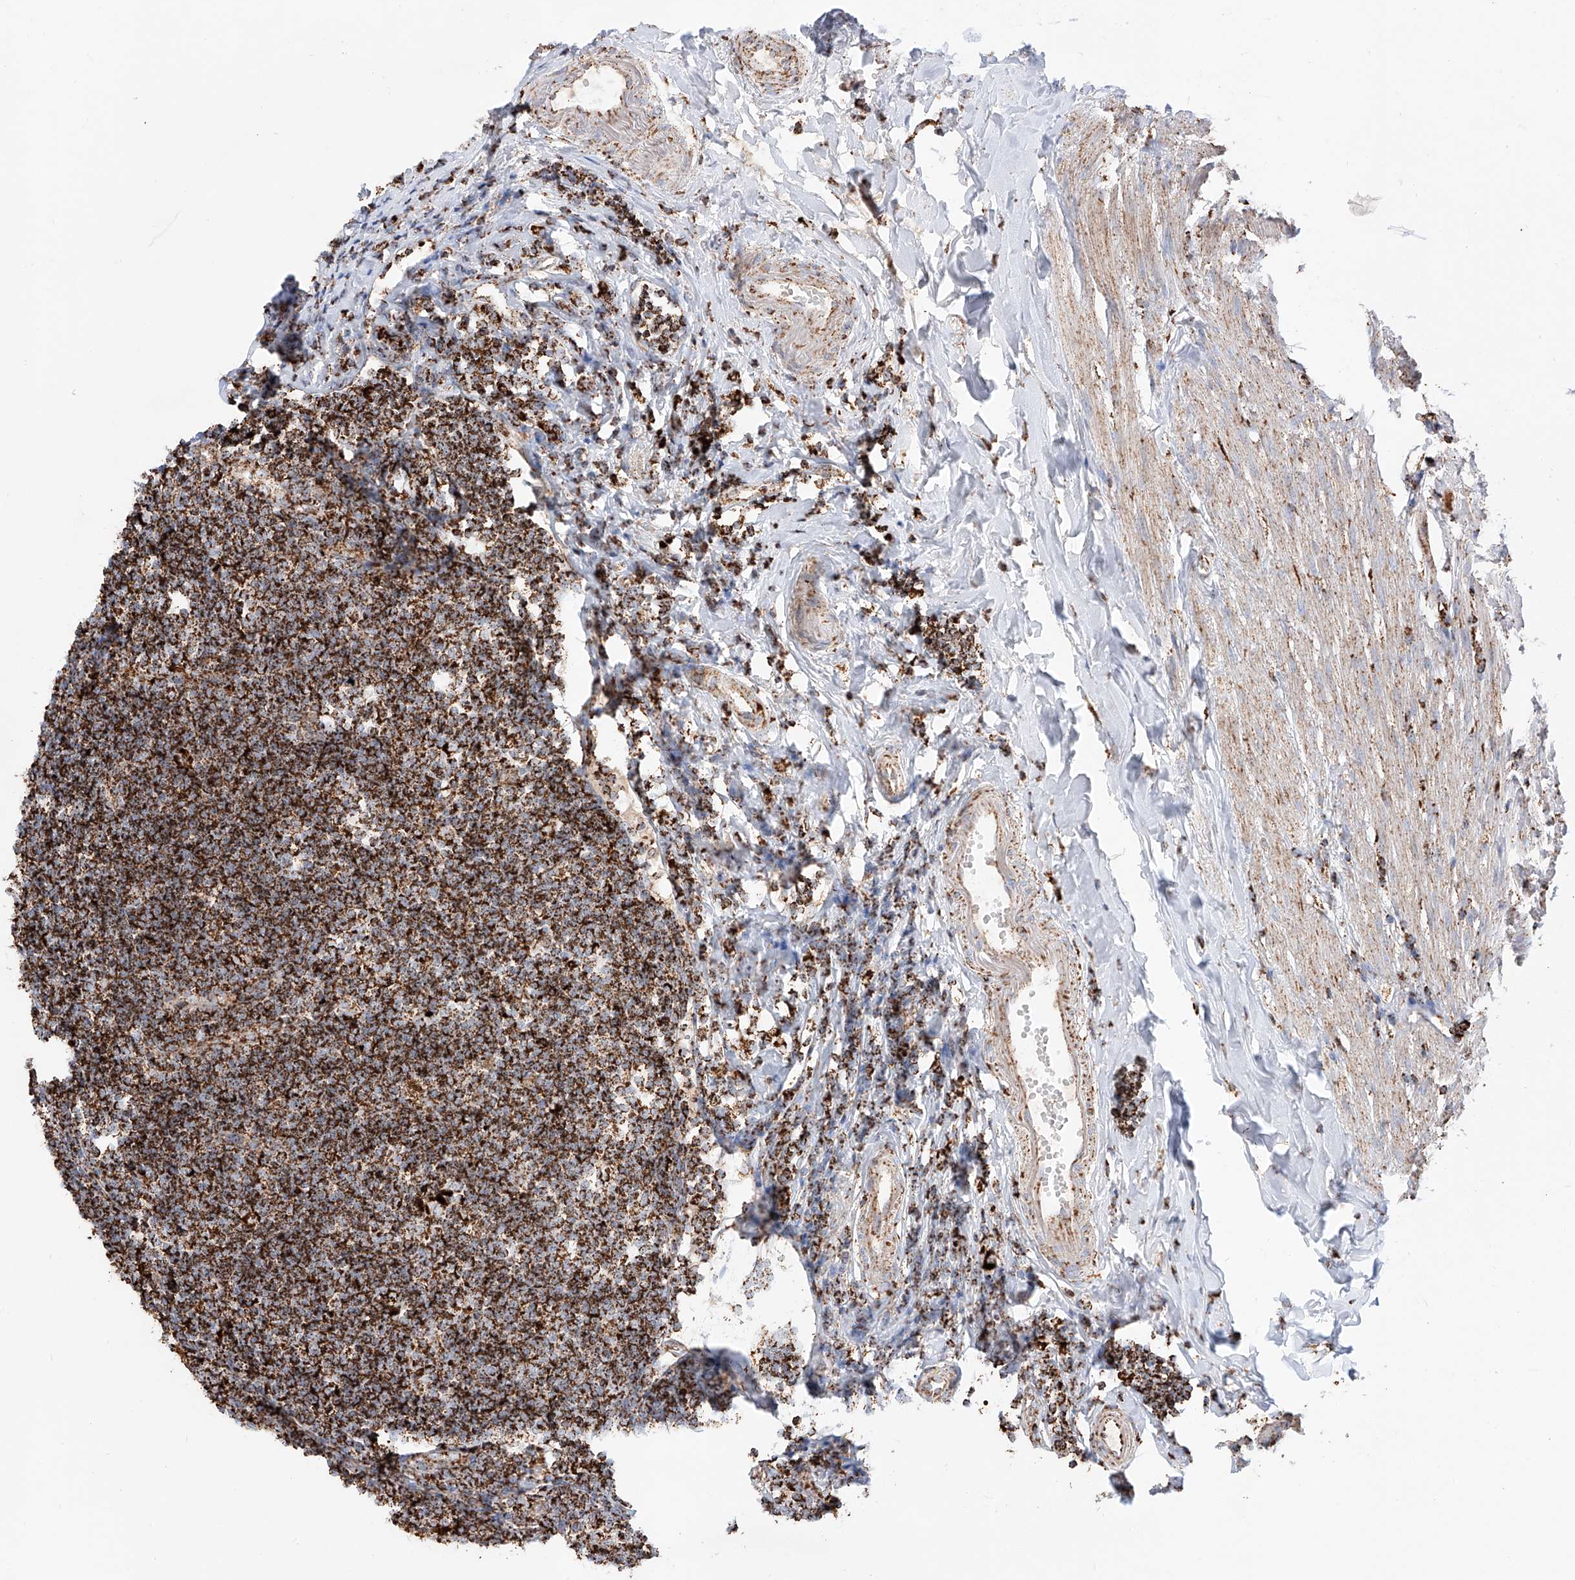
{"staining": {"intensity": "strong", "quantity": ">75%", "location": "cytoplasmic/membranous"}, "tissue": "appendix", "cell_type": "Glandular cells", "image_type": "normal", "snomed": [{"axis": "morphology", "description": "Normal tissue, NOS"}, {"axis": "topography", "description": "Appendix"}], "caption": "The image shows immunohistochemical staining of normal appendix. There is strong cytoplasmic/membranous positivity is present in approximately >75% of glandular cells. (DAB (3,3'-diaminobenzidine) IHC with brightfield microscopy, high magnification).", "gene": "TTC27", "patient": {"sex": "female", "age": 54}}